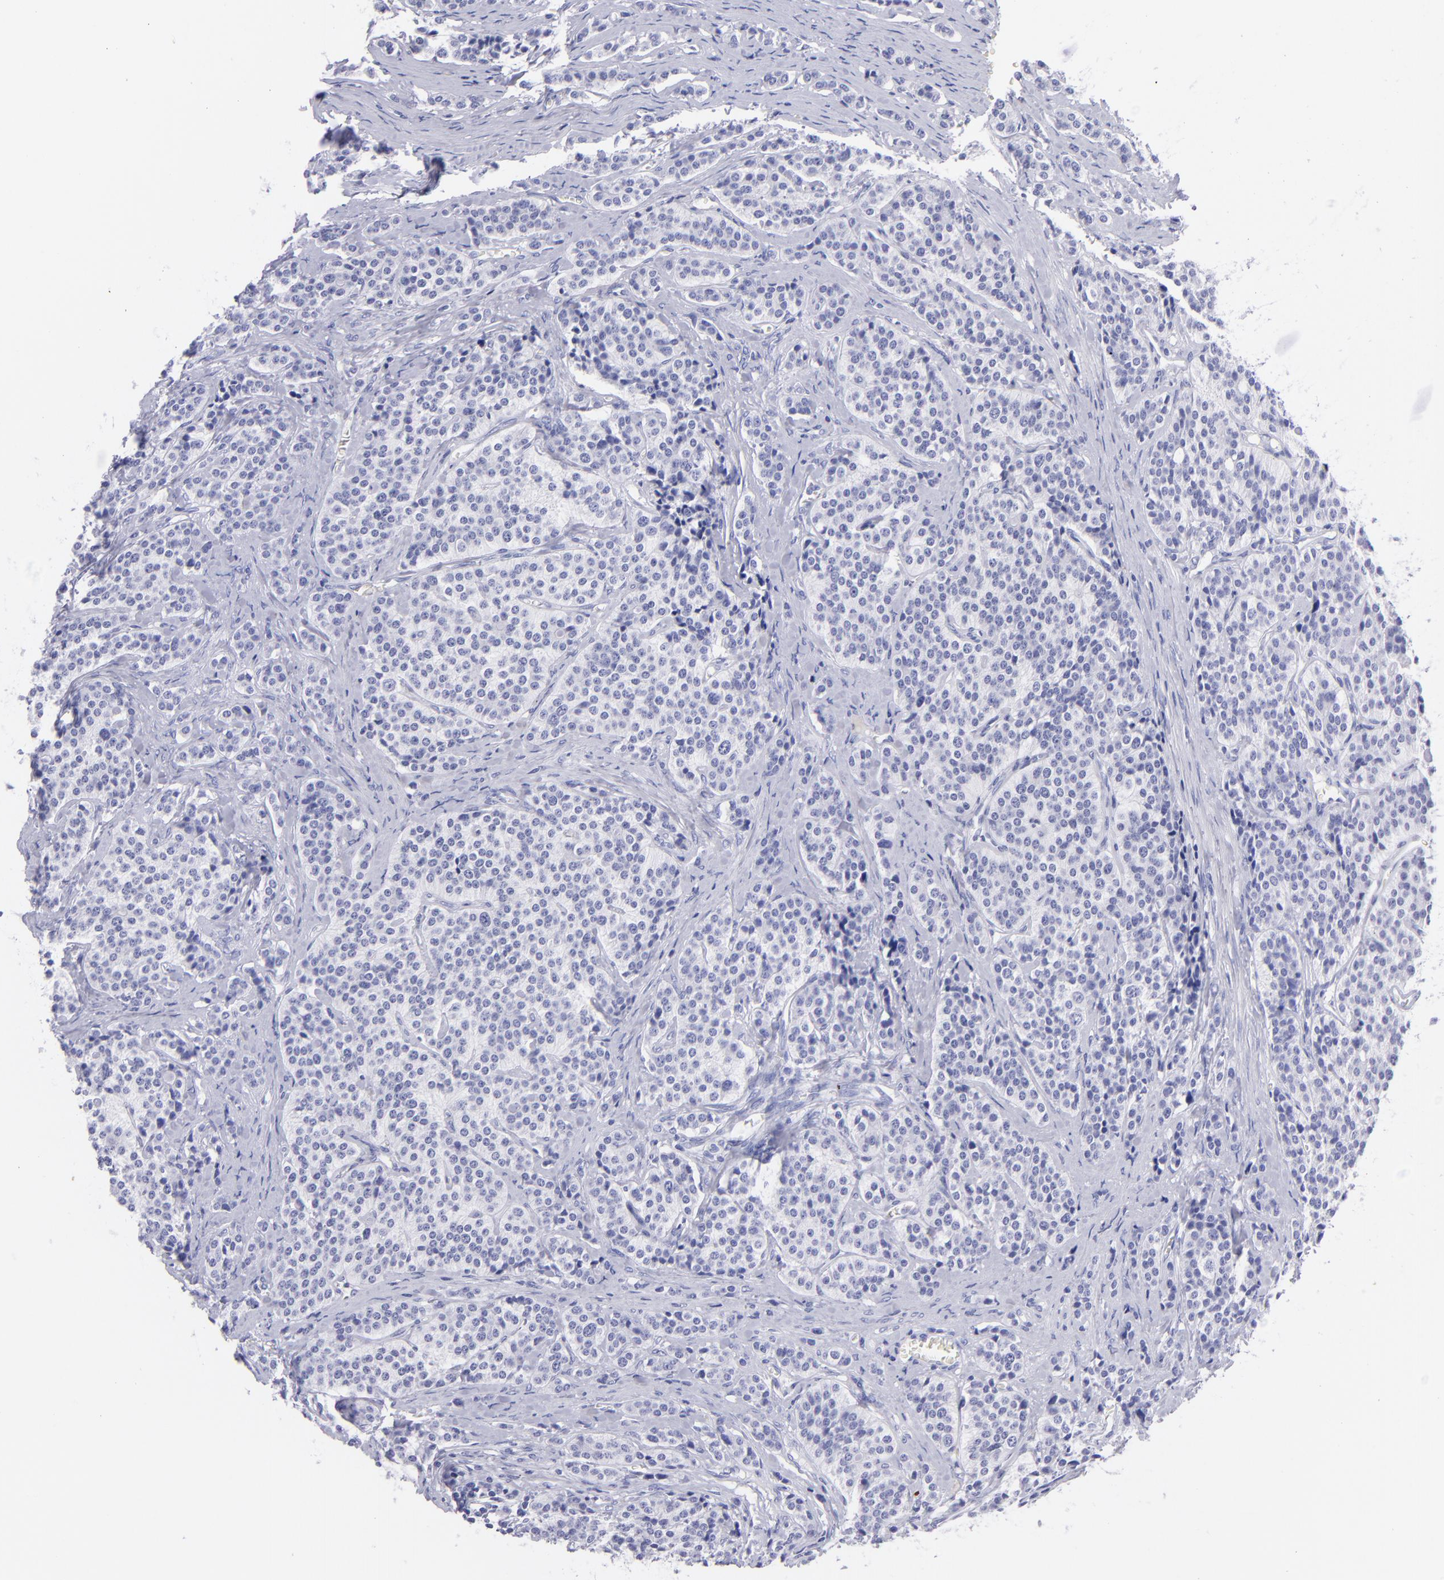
{"staining": {"intensity": "negative", "quantity": "none", "location": "none"}, "tissue": "carcinoid", "cell_type": "Tumor cells", "image_type": "cancer", "snomed": [{"axis": "morphology", "description": "Carcinoid, malignant, NOS"}, {"axis": "topography", "description": "Small intestine"}], "caption": "Tumor cells show no significant staining in malignant carcinoid.", "gene": "PIP", "patient": {"sex": "male", "age": 63}}